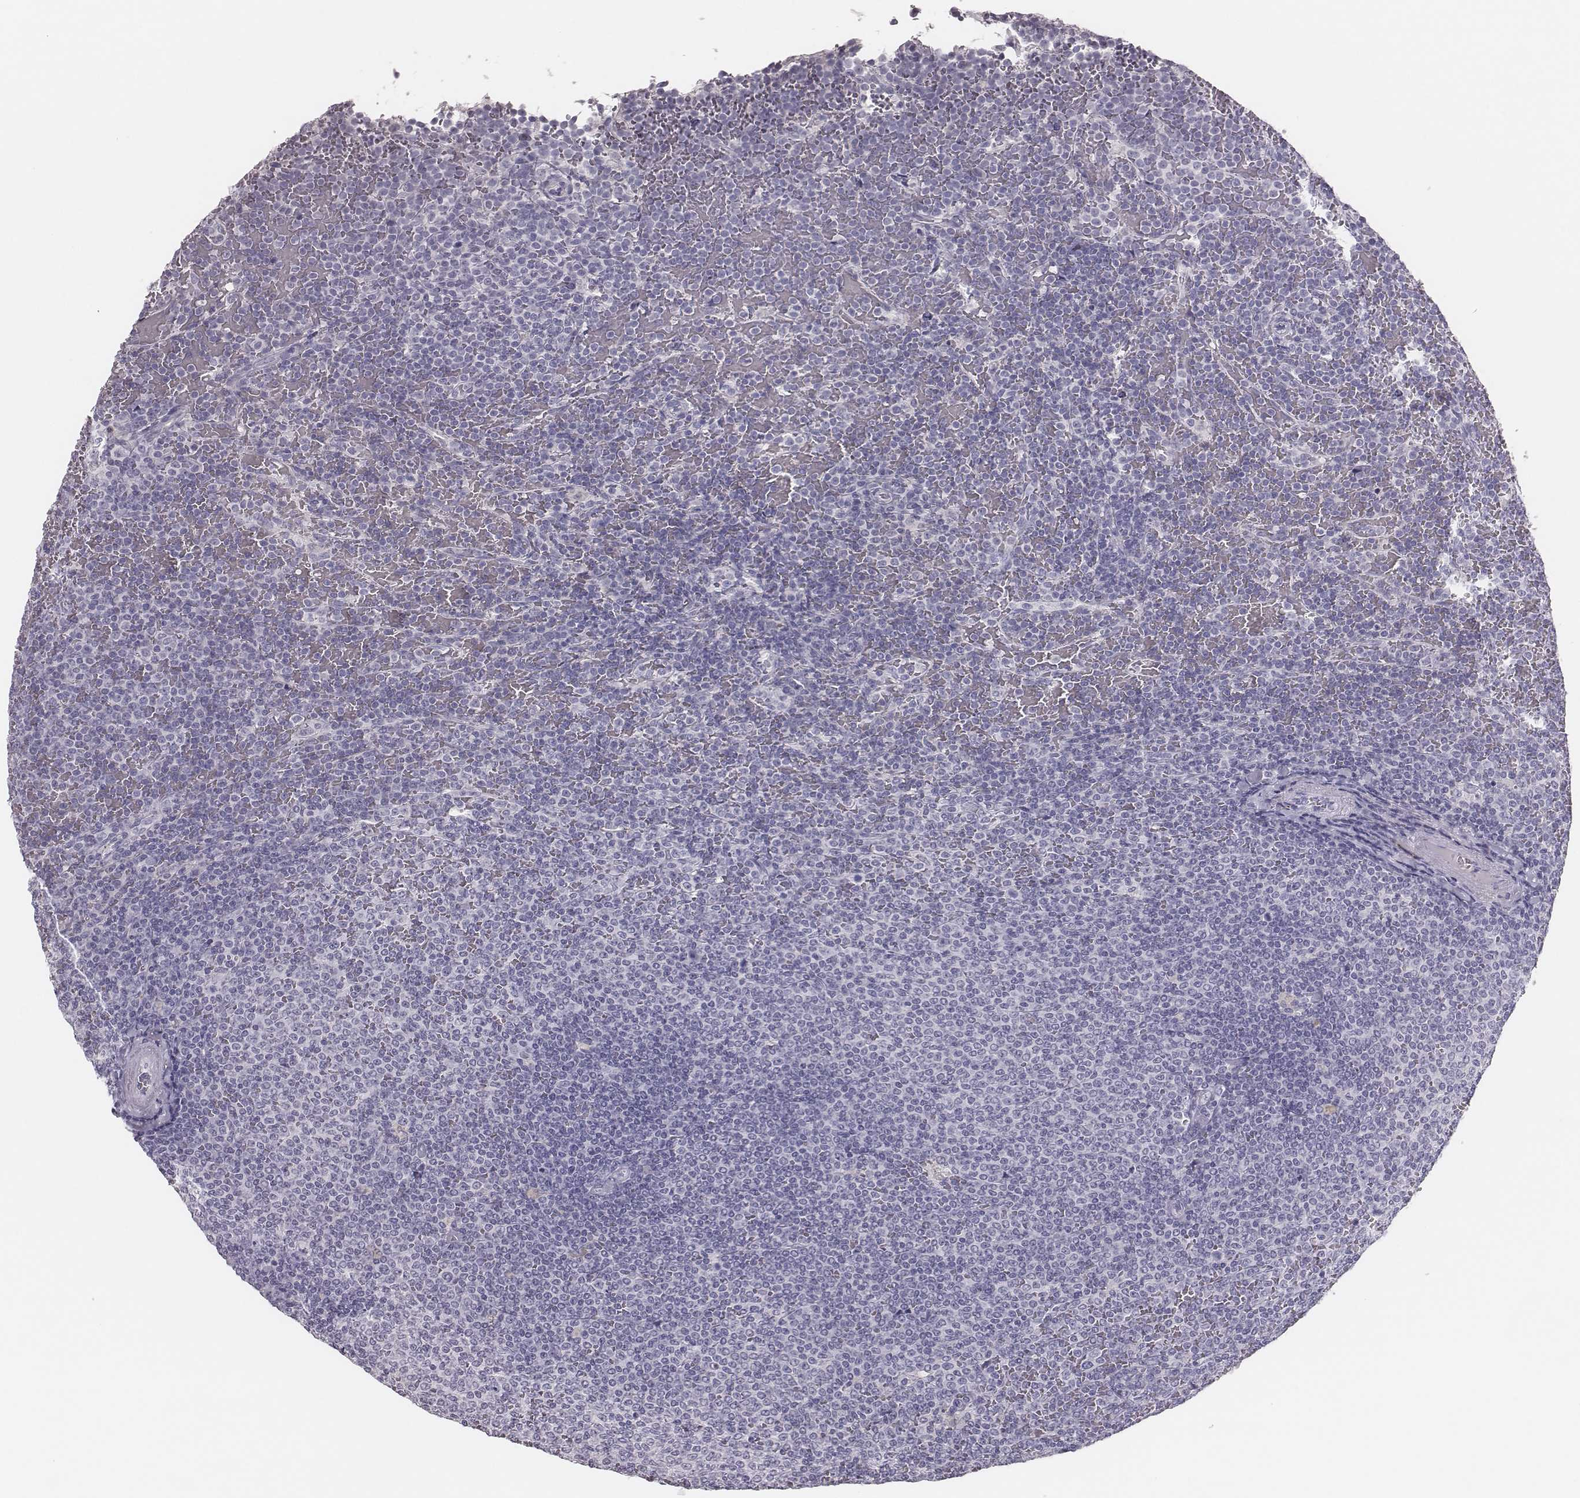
{"staining": {"intensity": "negative", "quantity": "none", "location": "none"}, "tissue": "lymphoma", "cell_type": "Tumor cells", "image_type": "cancer", "snomed": [{"axis": "morphology", "description": "Malignant lymphoma, non-Hodgkin's type, Low grade"}, {"axis": "topography", "description": "Spleen"}], "caption": "Micrograph shows no significant protein expression in tumor cells of malignant lymphoma, non-Hodgkin's type (low-grade). (DAB (3,3'-diaminobenzidine) immunohistochemistry (IHC), high magnification).", "gene": "ADGRF4", "patient": {"sex": "female", "age": 77}}